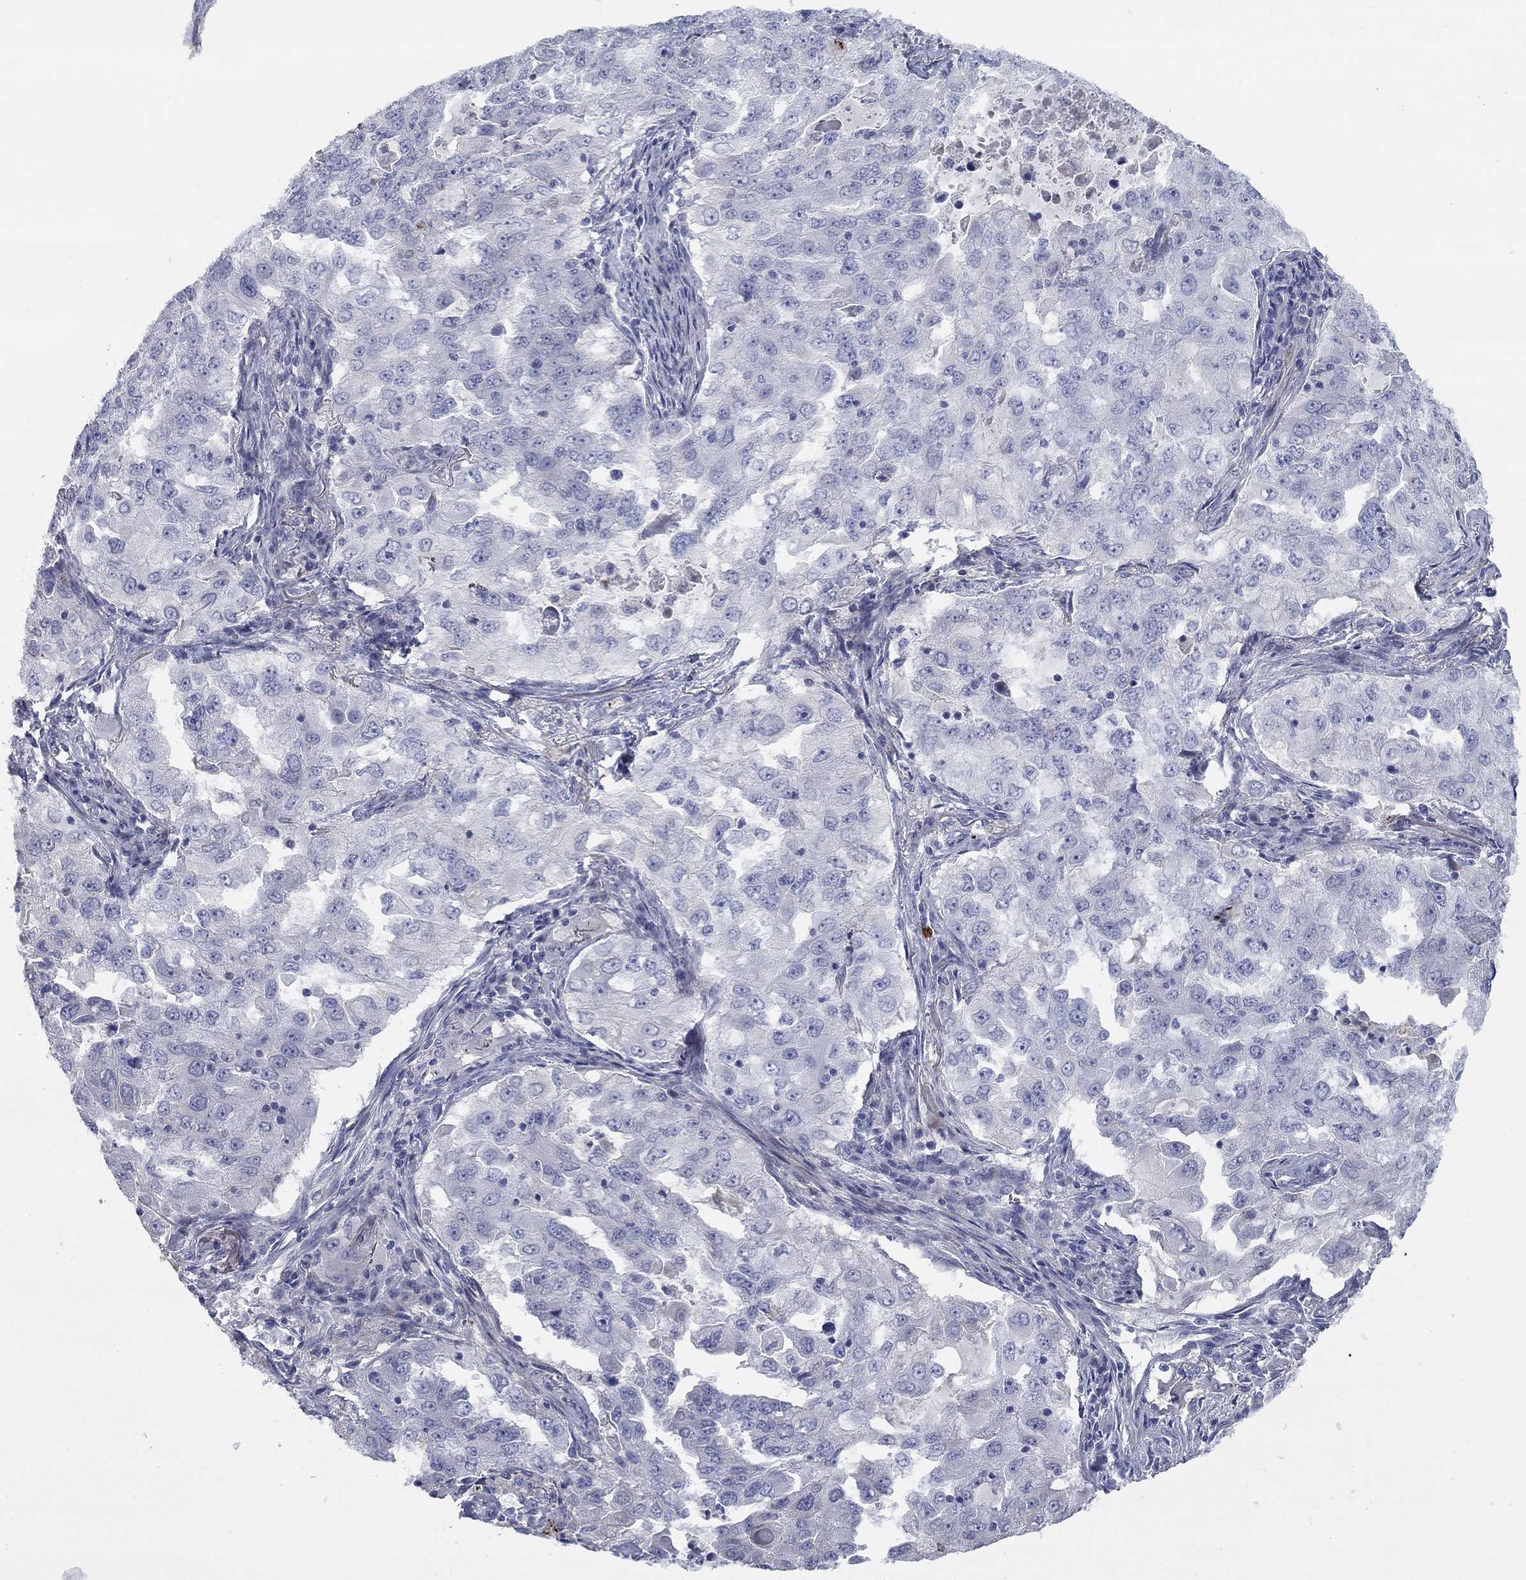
{"staining": {"intensity": "negative", "quantity": "none", "location": "none"}, "tissue": "lung cancer", "cell_type": "Tumor cells", "image_type": "cancer", "snomed": [{"axis": "morphology", "description": "Adenocarcinoma, NOS"}, {"axis": "topography", "description": "Lung"}], "caption": "IHC of human lung cancer exhibits no staining in tumor cells.", "gene": "TMEM249", "patient": {"sex": "female", "age": 61}}